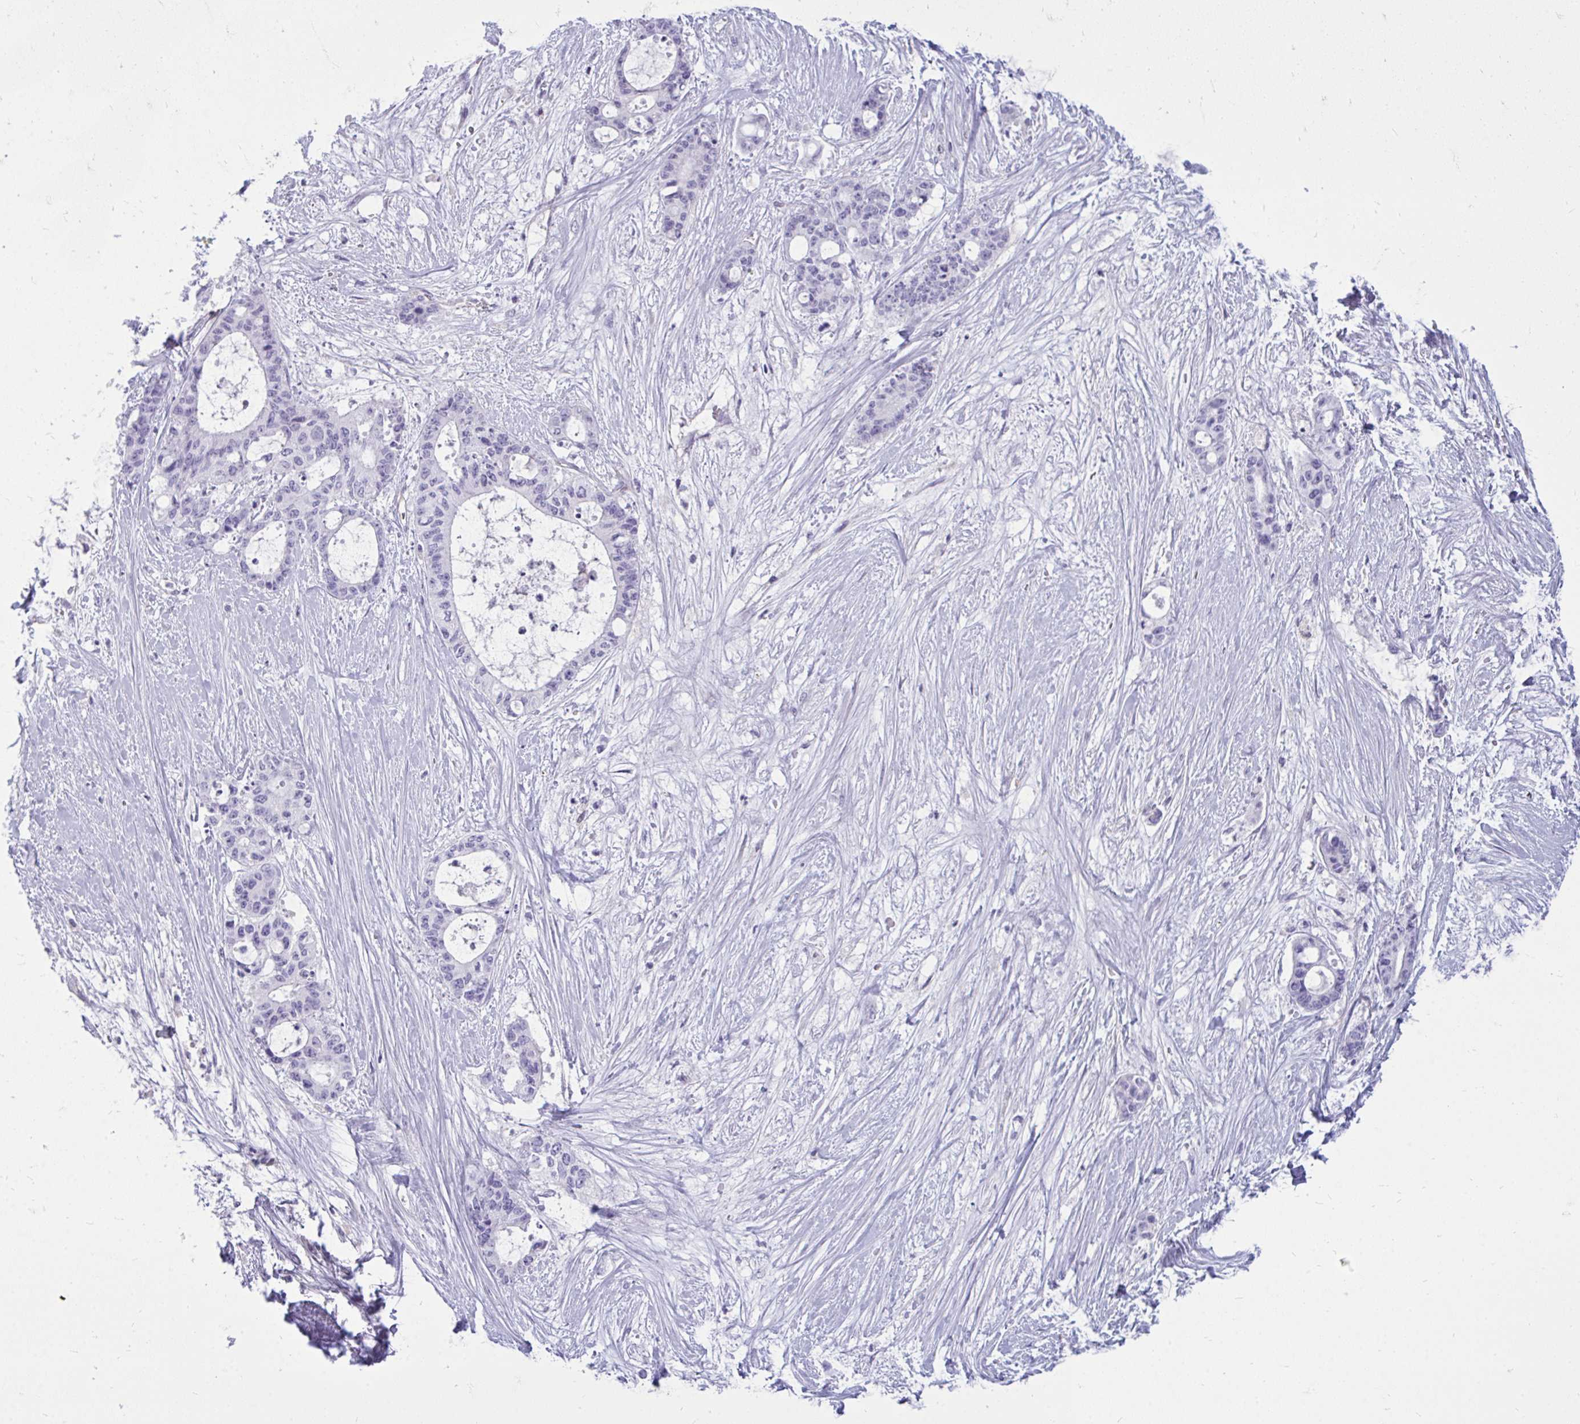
{"staining": {"intensity": "negative", "quantity": "none", "location": "none"}, "tissue": "liver cancer", "cell_type": "Tumor cells", "image_type": "cancer", "snomed": [{"axis": "morphology", "description": "Normal tissue, NOS"}, {"axis": "morphology", "description": "Cholangiocarcinoma"}, {"axis": "topography", "description": "Liver"}, {"axis": "topography", "description": "Peripheral nerve tissue"}], "caption": "DAB immunohistochemical staining of human liver cancer (cholangiocarcinoma) shows no significant staining in tumor cells. (DAB immunohistochemistry visualized using brightfield microscopy, high magnification).", "gene": "FABP3", "patient": {"sex": "female", "age": 73}}